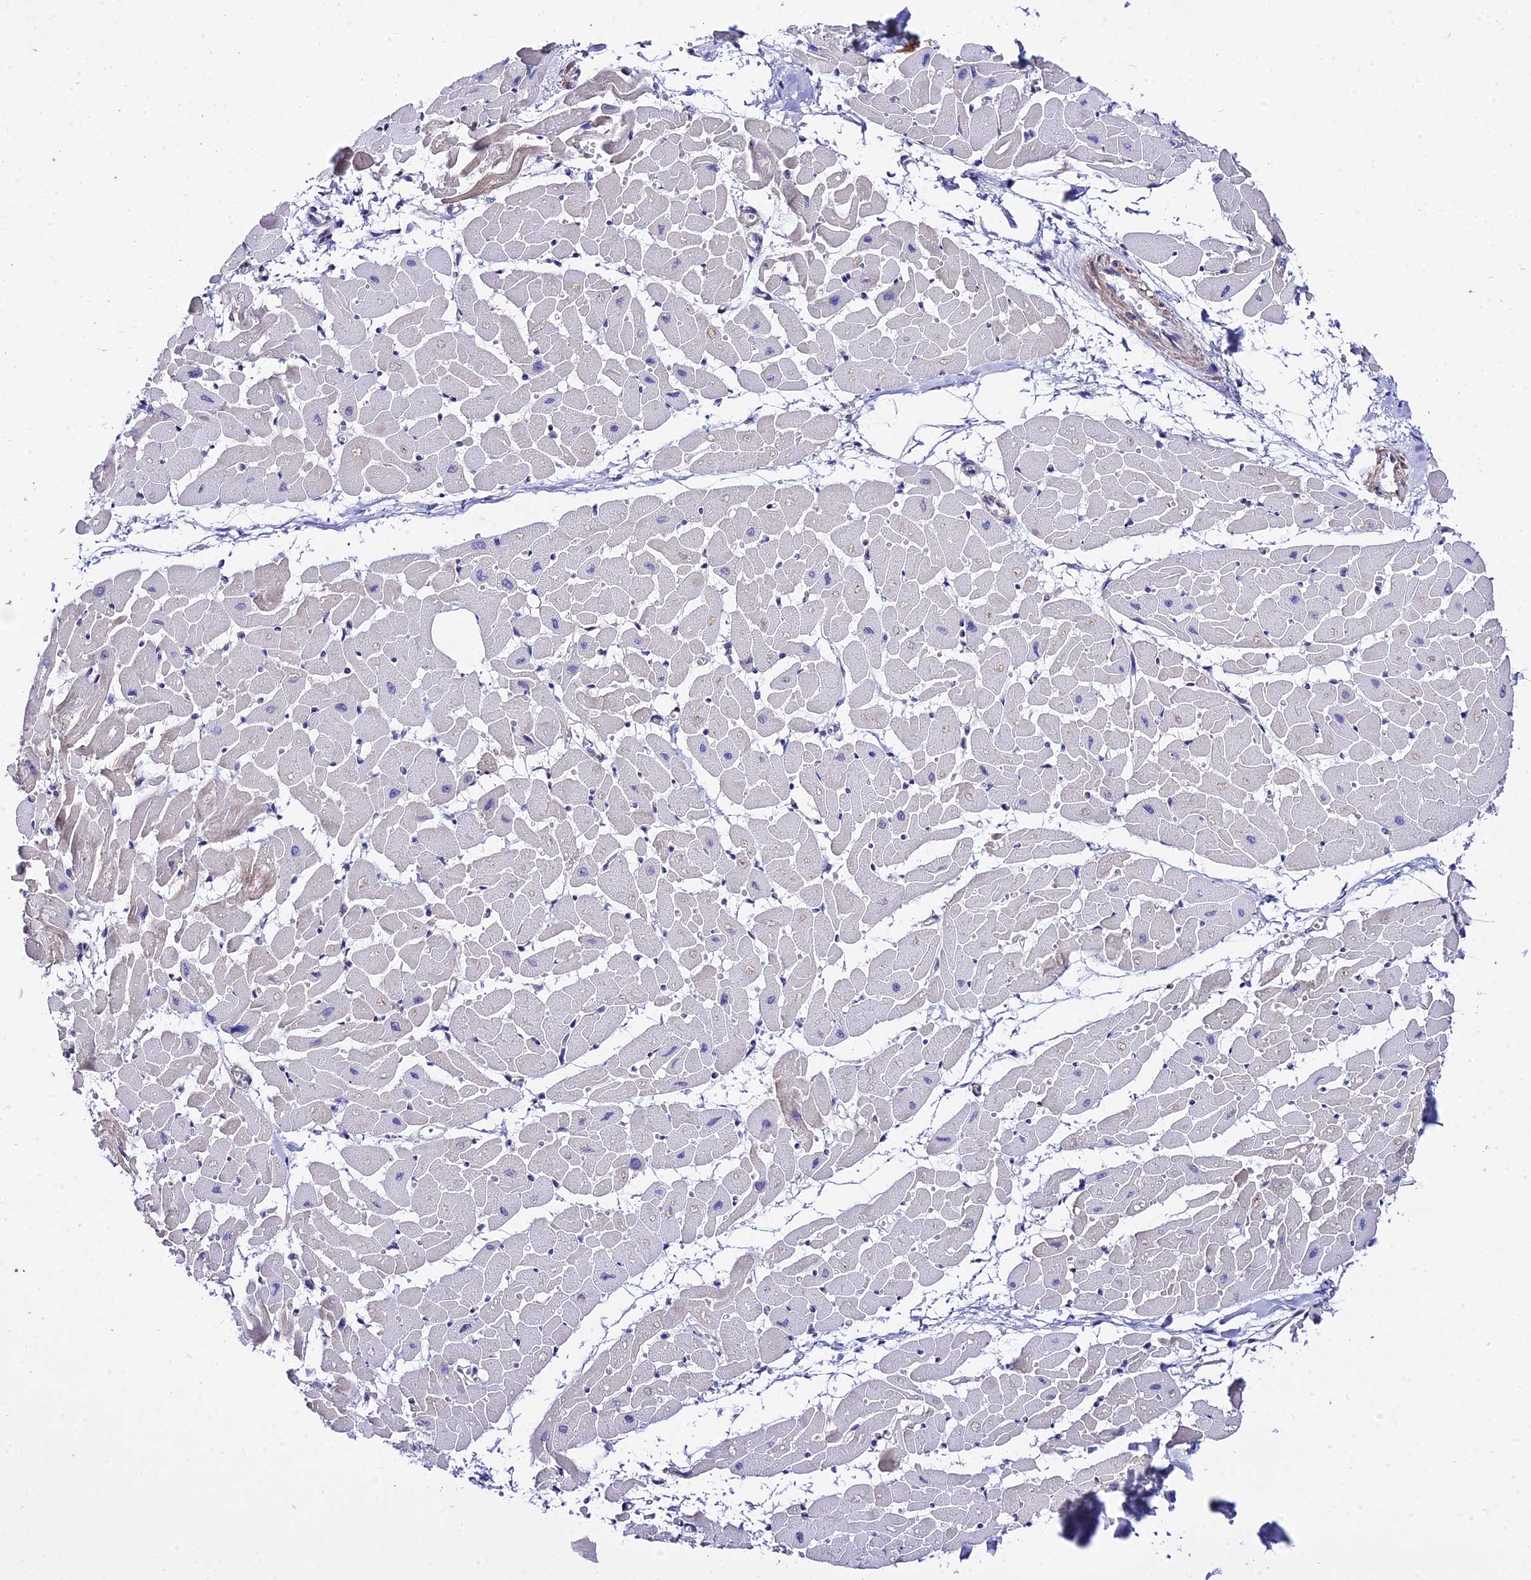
{"staining": {"intensity": "negative", "quantity": "none", "location": "none"}, "tissue": "heart muscle", "cell_type": "Cardiomyocytes", "image_type": "normal", "snomed": [{"axis": "morphology", "description": "Normal tissue, NOS"}, {"axis": "topography", "description": "Heart"}], "caption": "Protein analysis of unremarkable heart muscle shows no significant positivity in cardiomyocytes.", "gene": "ZNF628", "patient": {"sex": "female", "age": 19}}